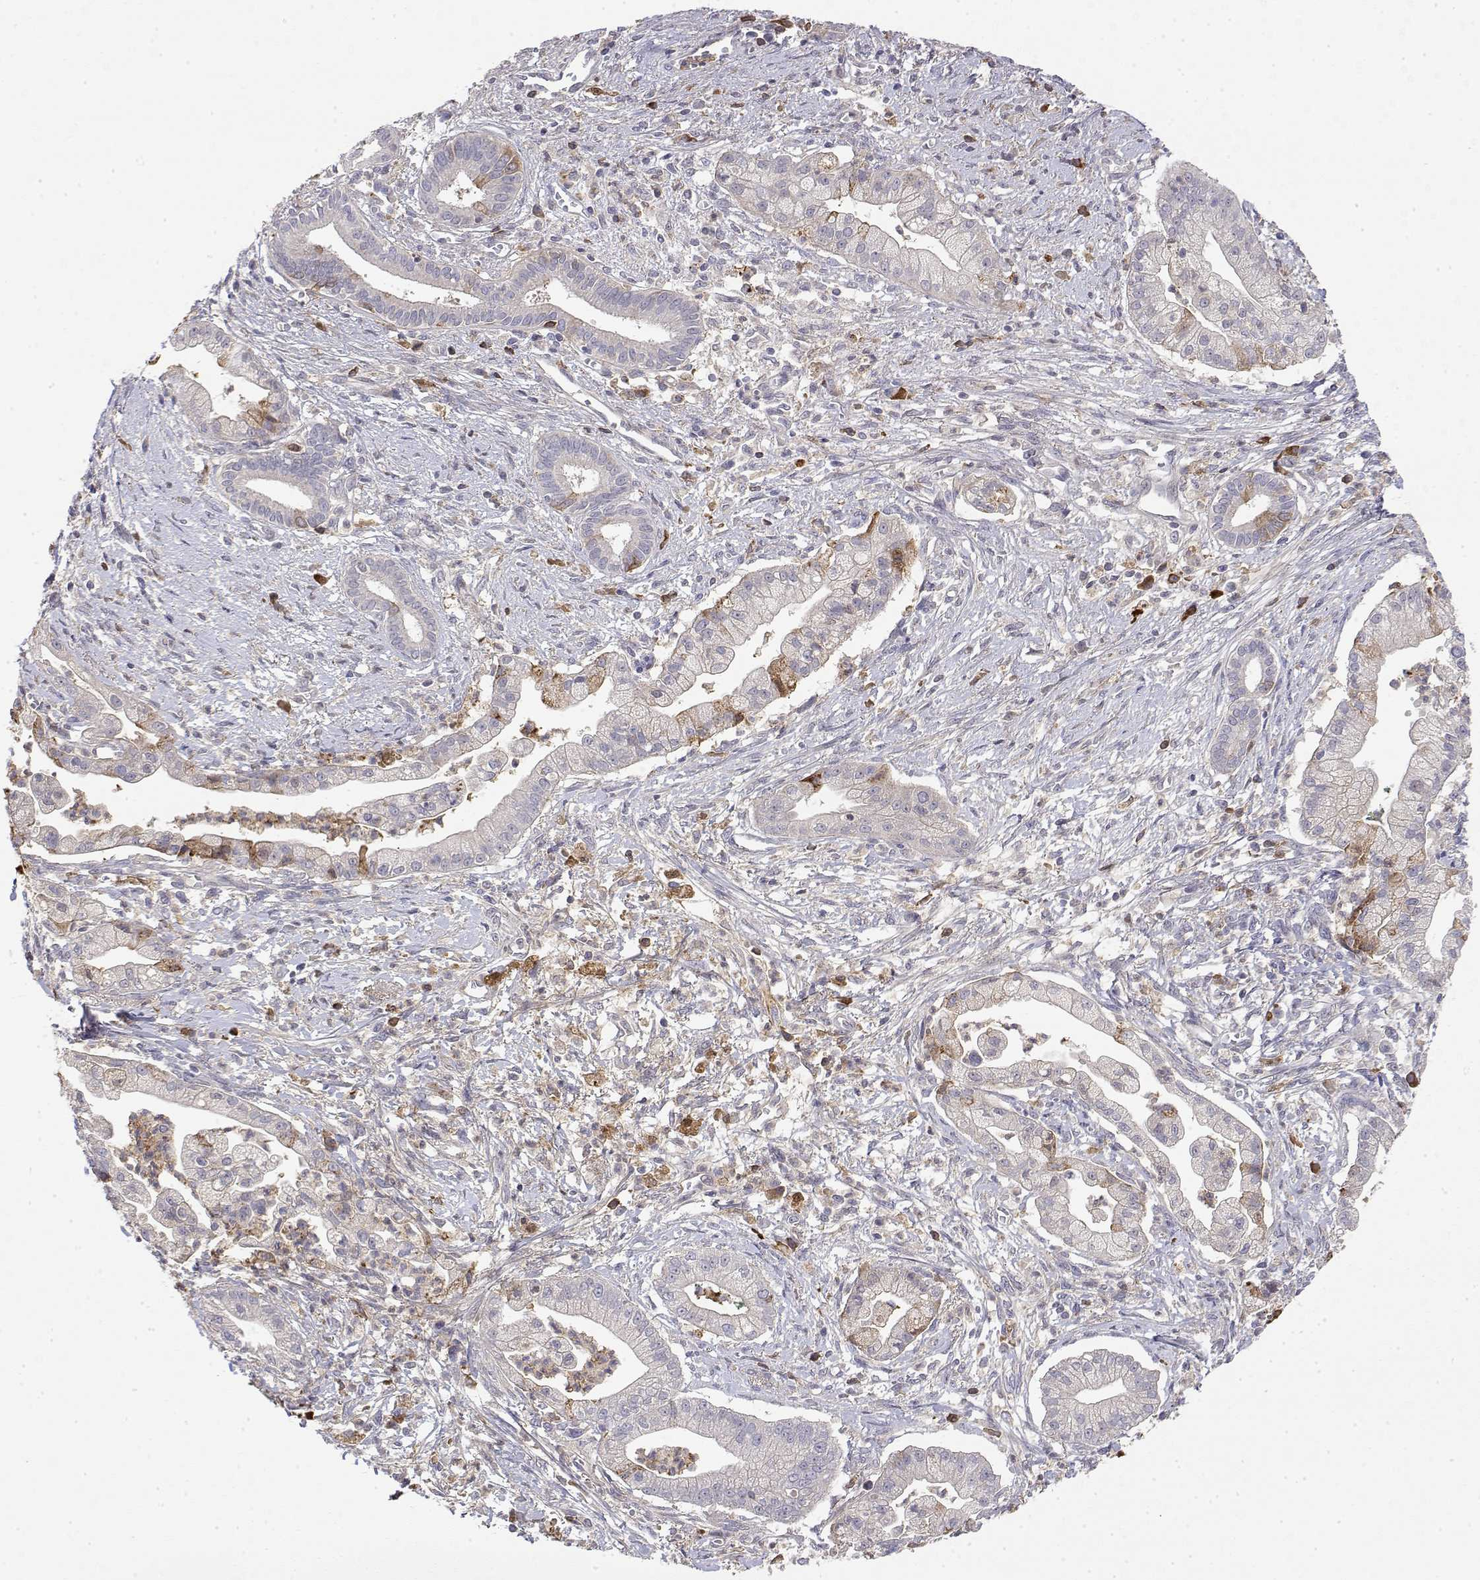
{"staining": {"intensity": "moderate", "quantity": "<25%", "location": "cytoplasmic/membranous"}, "tissue": "pancreatic cancer", "cell_type": "Tumor cells", "image_type": "cancer", "snomed": [{"axis": "morphology", "description": "Normal tissue, NOS"}, {"axis": "morphology", "description": "Adenocarcinoma, NOS"}, {"axis": "topography", "description": "Lymph node"}, {"axis": "topography", "description": "Pancreas"}], "caption": "Pancreatic cancer (adenocarcinoma) was stained to show a protein in brown. There is low levels of moderate cytoplasmic/membranous positivity in approximately <25% of tumor cells. The staining was performed using DAB, with brown indicating positive protein expression. Nuclei are stained blue with hematoxylin.", "gene": "IGFBP4", "patient": {"sex": "female", "age": 58}}